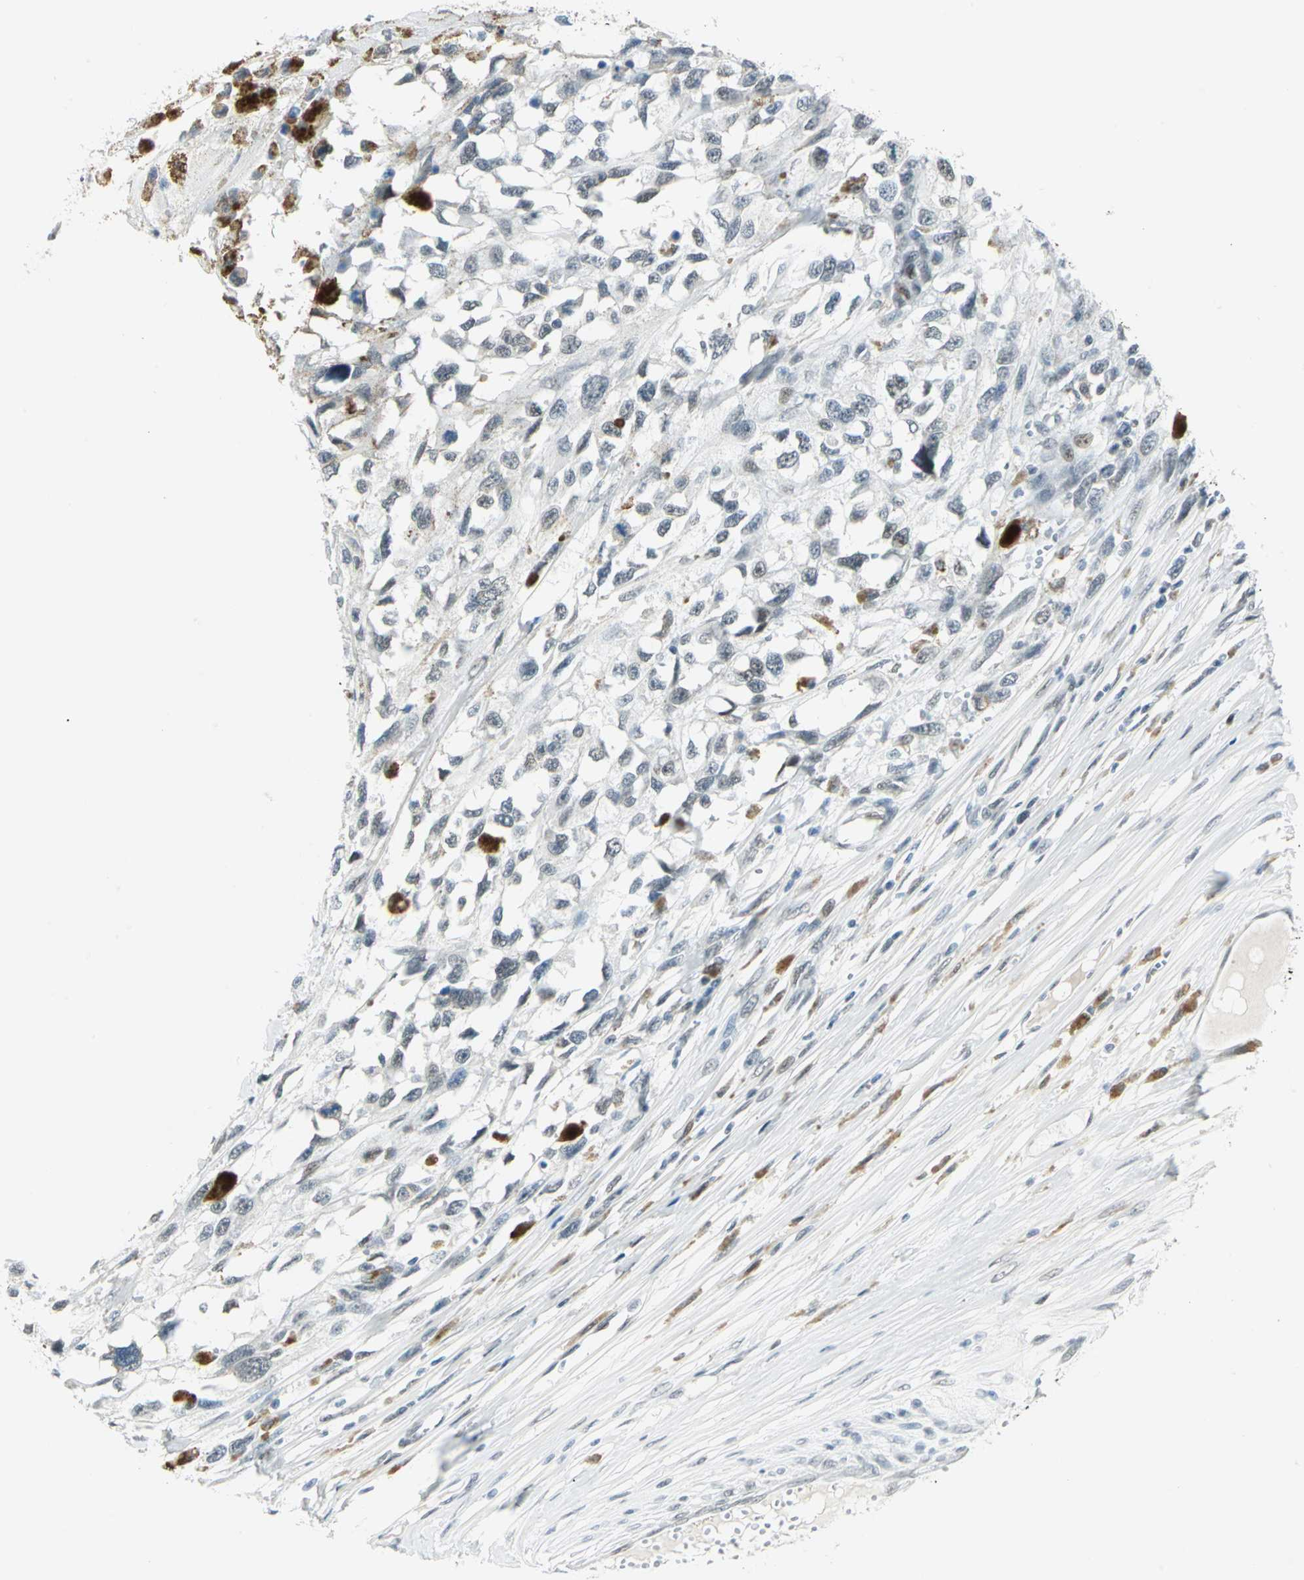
{"staining": {"intensity": "negative", "quantity": "none", "location": "none"}, "tissue": "melanoma", "cell_type": "Tumor cells", "image_type": "cancer", "snomed": [{"axis": "morphology", "description": "Malignant melanoma, Metastatic site"}, {"axis": "topography", "description": "Lymph node"}], "caption": "This is an immunohistochemistry (IHC) photomicrograph of malignant melanoma (metastatic site). There is no expression in tumor cells.", "gene": "MTMR10", "patient": {"sex": "male", "age": 59}}